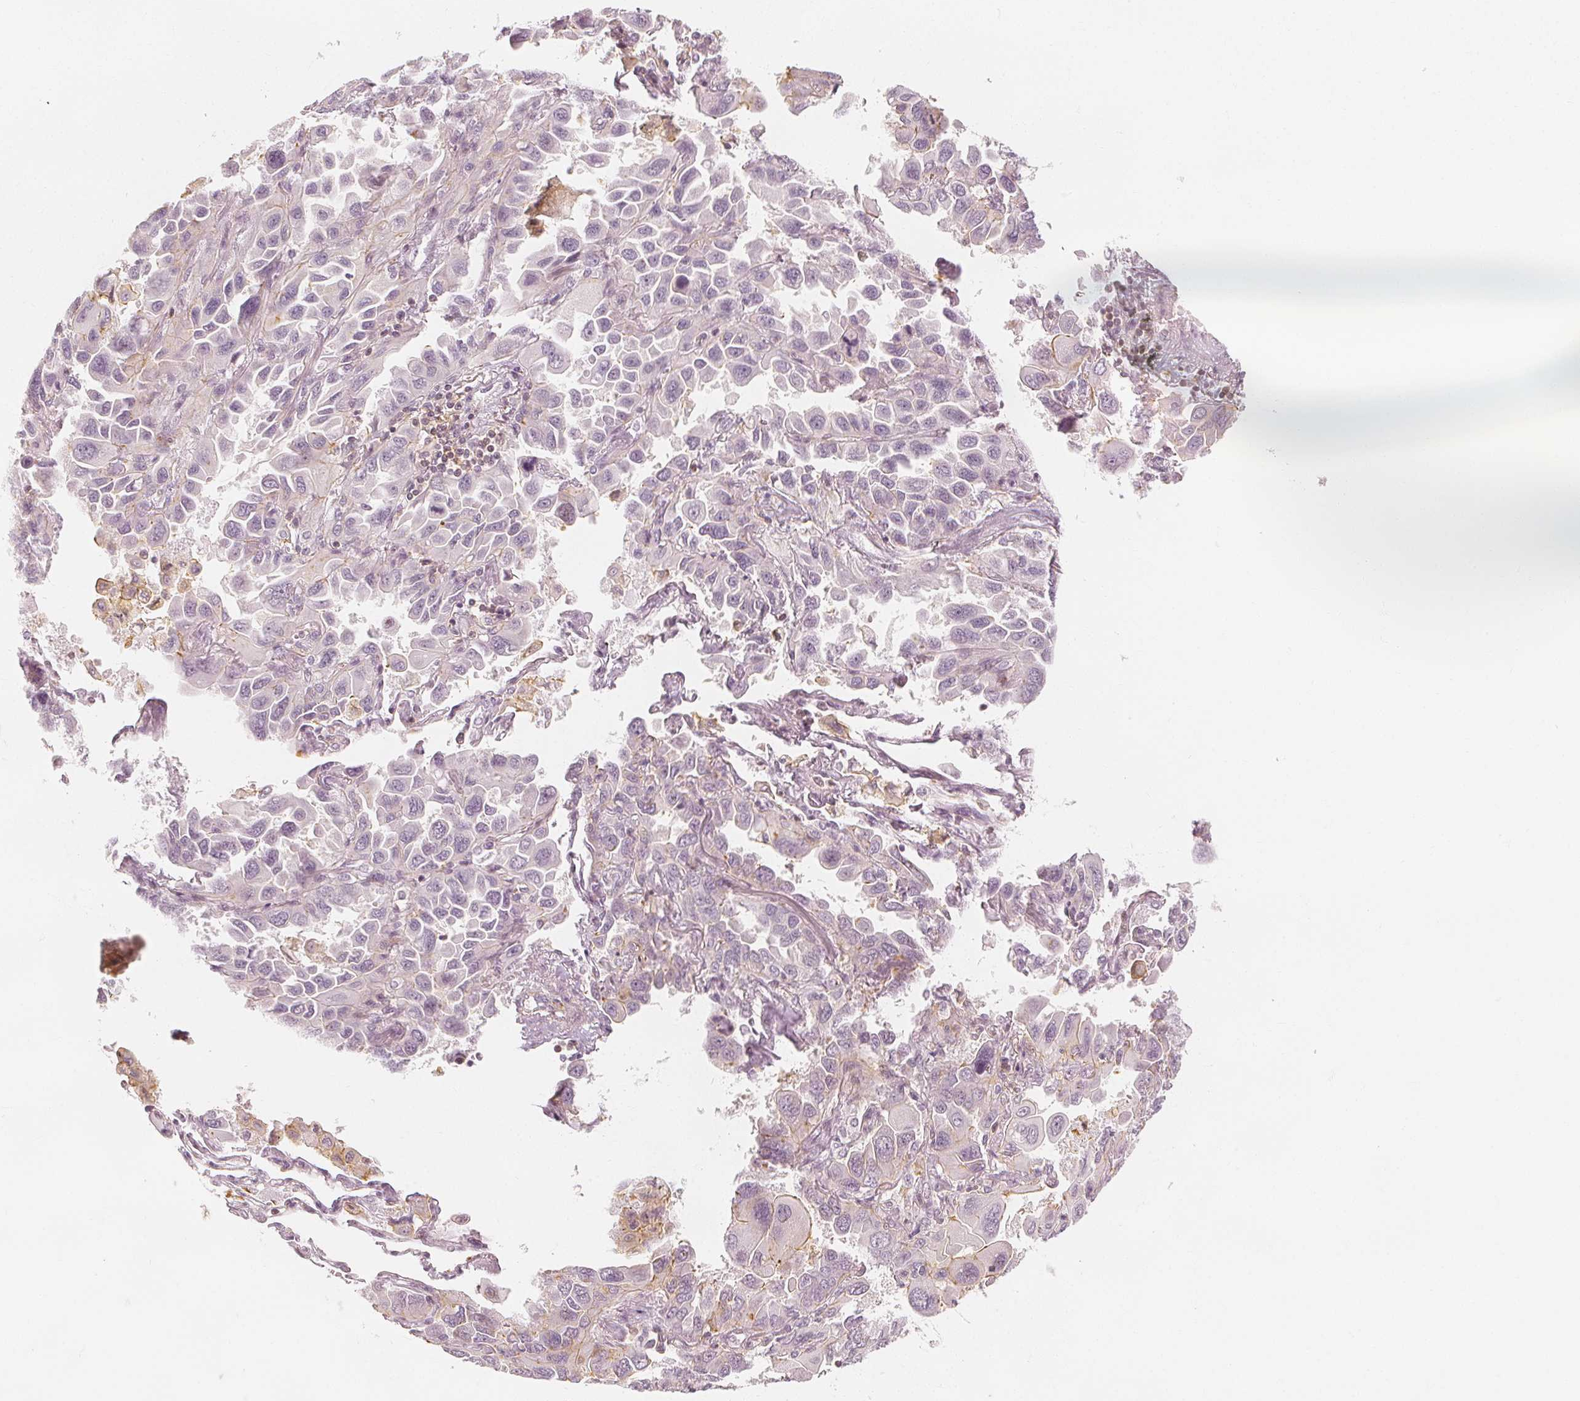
{"staining": {"intensity": "negative", "quantity": "none", "location": "none"}, "tissue": "lung cancer", "cell_type": "Tumor cells", "image_type": "cancer", "snomed": [{"axis": "morphology", "description": "Adenocarcinoma, NOS"}, {"axis": "topography", "description": "Lung"}], "caption": "IHC of human lung adenocarcinoma demonstrates no positivity in tumor cells.", "gene": "ARHGAP26", "patient": {"sex": "male", "age": 64}}